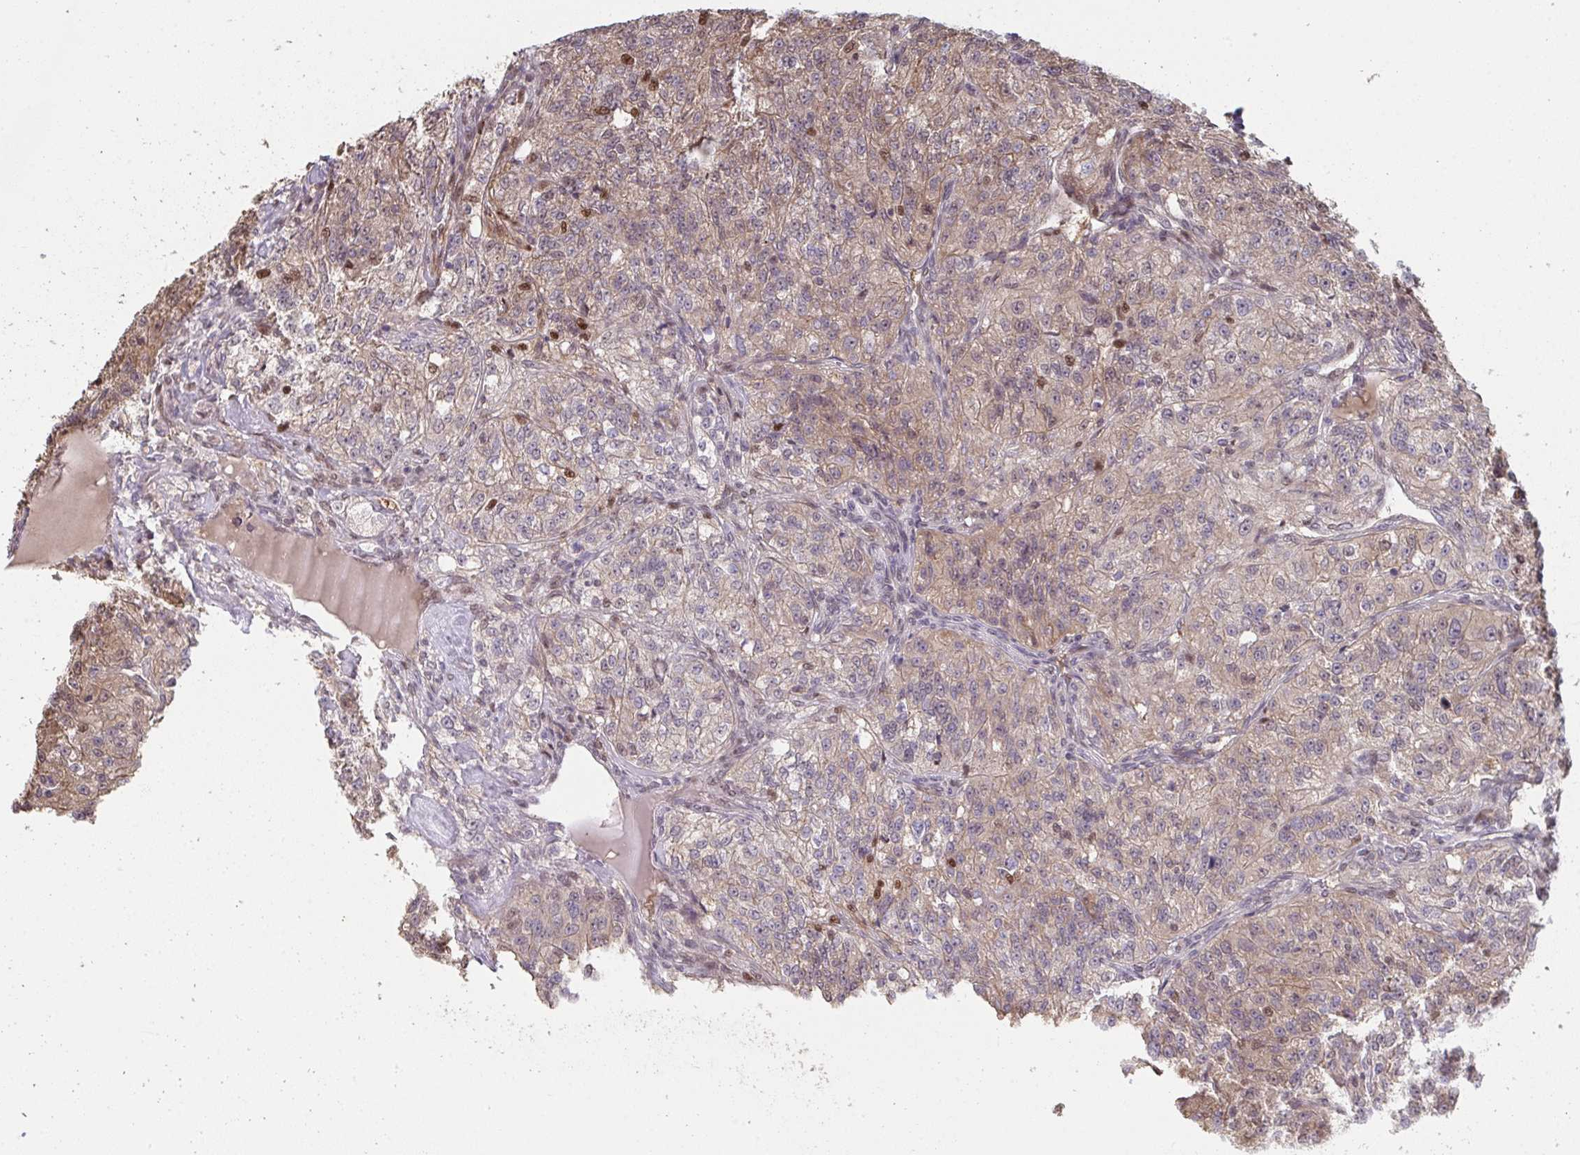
{"staining": {"intensity": "weak", "quantity": ">75%", "location": "cytoplasmic/membranous,nuclear"}, "tissue": "renal cancer", "cell_type": "Tumor cells", "image_type": "cancer", "snomed": [{"axis": "morphology", "description": "Adenocarcinoma, NOS"}, {"axis": "topography", "description": "Kidney"}], "caption": "Human renal cancer stained with a brown dye reveals weak cytoplasmic/membranous and nuclear positive expression in about >75% of tumor cells.", "gene": "ACD", "patient": {"sex": "female", "age": 63}}